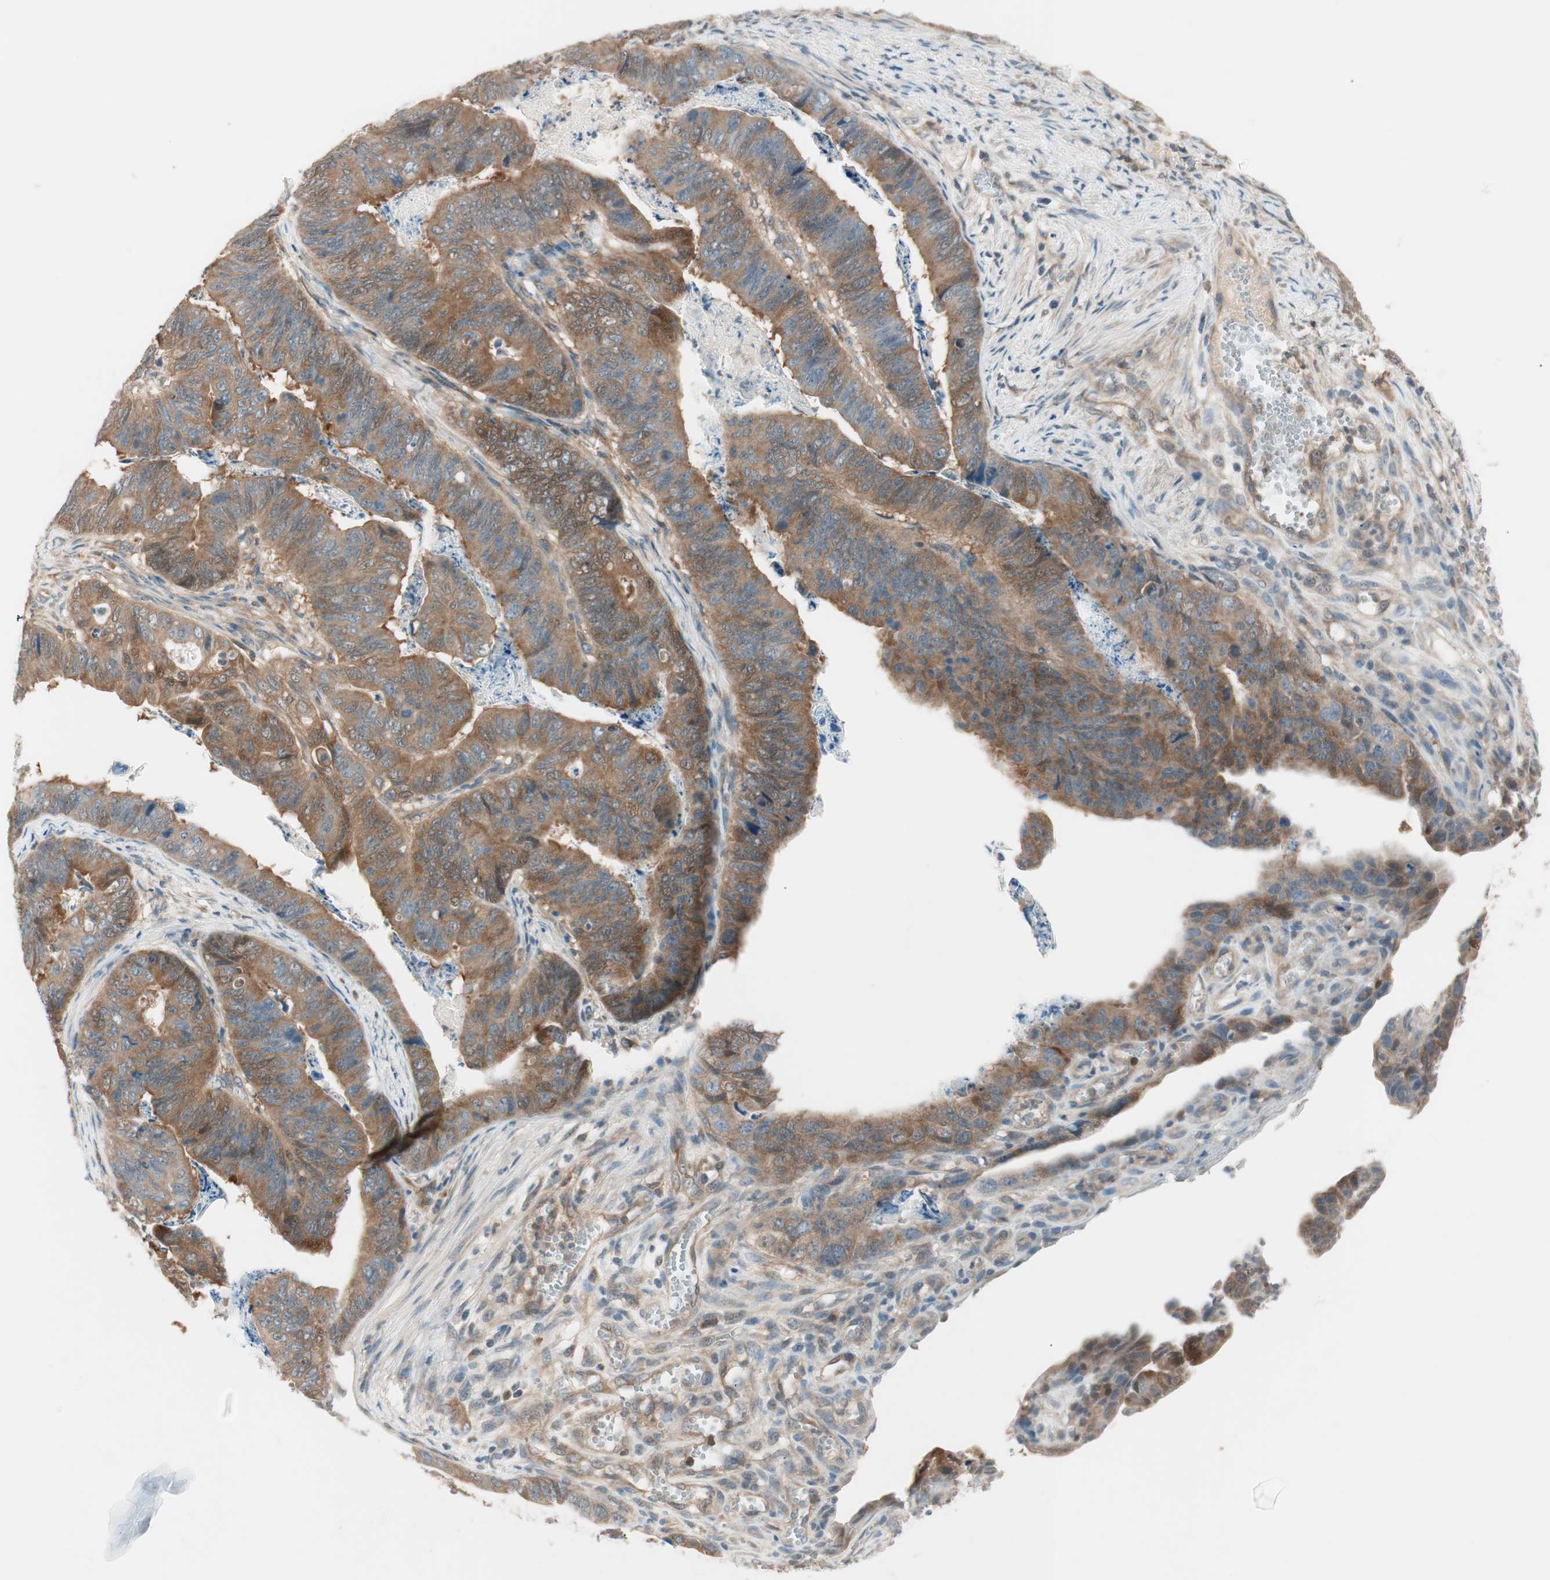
{"staining": {"intensity": "moderate", "quantity": ">75%", "location": "cytoplasmic/membranous"}, "tissue": "stomach cancer", "cell_type": "Tumor cells", "image_type": "cancer", "snomed": [{"axis": "morphology", "description": "Adenocarcinoma, NOS"}, {"axis": "topography", "description": "Stomach, lower"}], "caption": "Adenocarcinoma (stomach) was stained to show a protein in brown. There is medium levels of moderate cytoplasmic/membranous positivity in about >75% of tumor cells. (Stains: DAB (3,3'-diaminobenzidine) in brown, nuclei in blue, Microscopy: brightfield microscopy at high magnification).", "gene": "GALT", "patient": {"sex": "male", "age": 77}}